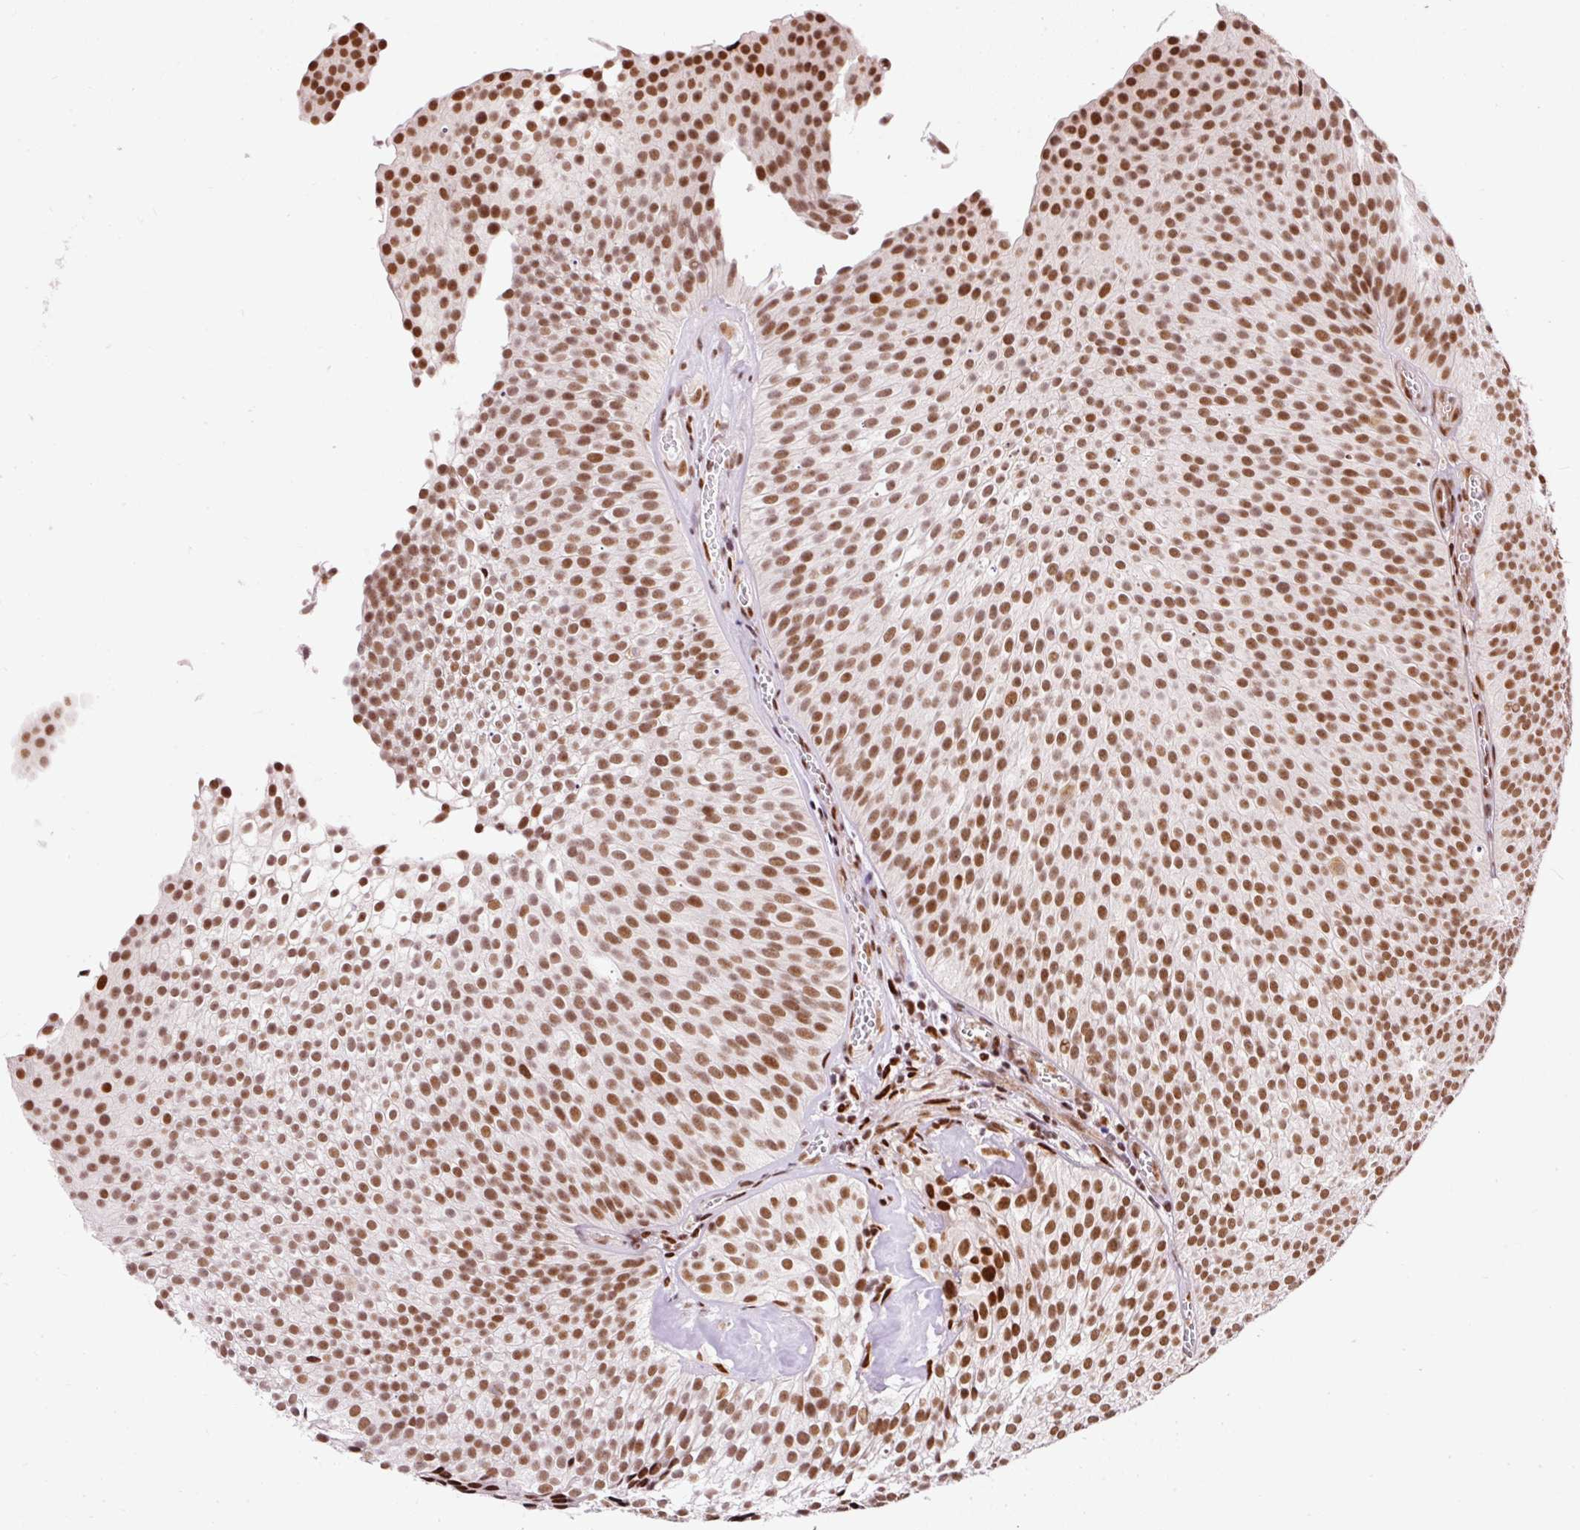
{"staining": {"intensity": "strong", "quantity": ">75%", "location": "nuclear"}, "tissue": "urothelial cancer", "cell_type": "Tumor cells", "image_type": "cancer", "snomed": [{"axis": "morphology", "description": "Urothelial carcinoma, Low grade"}, {"axis": "topography", "description": "Urinary bladder"}], "caption": "Immunohistochemical staining of urothelial cancer displays strong nuclear protein positivity in about >75% of tumor cells.", "gene": "HNRNPC", "patient": {"sex": "male", "age": 91}}